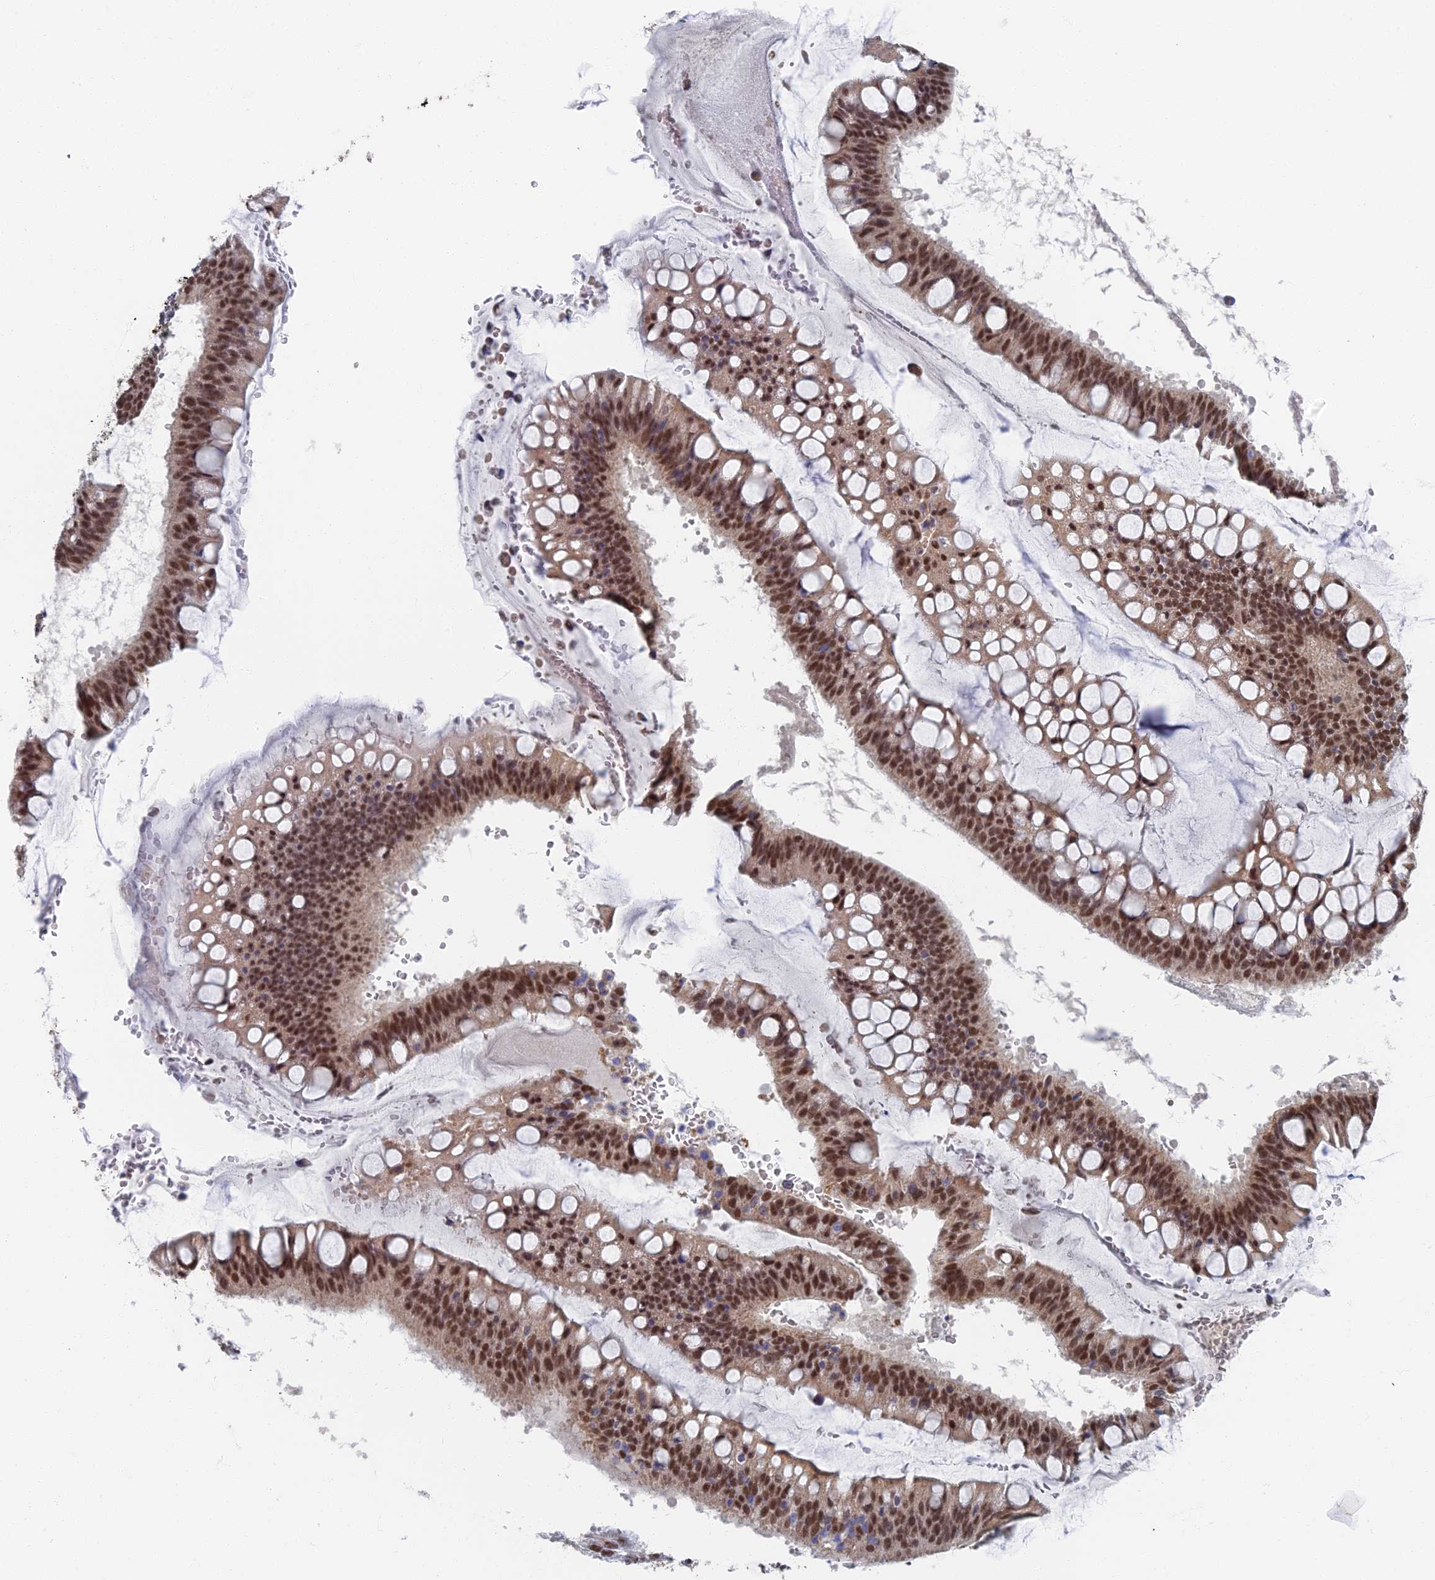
{"staining": {"intensity": "moderate", "quantity": ">75%", "location": "nuclear"}, "tissue": "ovarian cancer", "cell_type": "Tumor cells", "image_type": "cancer", "snomed": [{"axis": "morphology", "description": "Cystadenocarcinoma, mucinous, NOS"}, {"axis": "topography", "description": "Ovary"}], "caption": "There is medium levels of moderate nuclear expression in tumor cells of ovarian mucinous cystadenocarcinoma, as demonstrated by immunohistochemical staining (brown color).", "gene": "GPATCH1", "patient": {"sex": "female", "age": 73}}